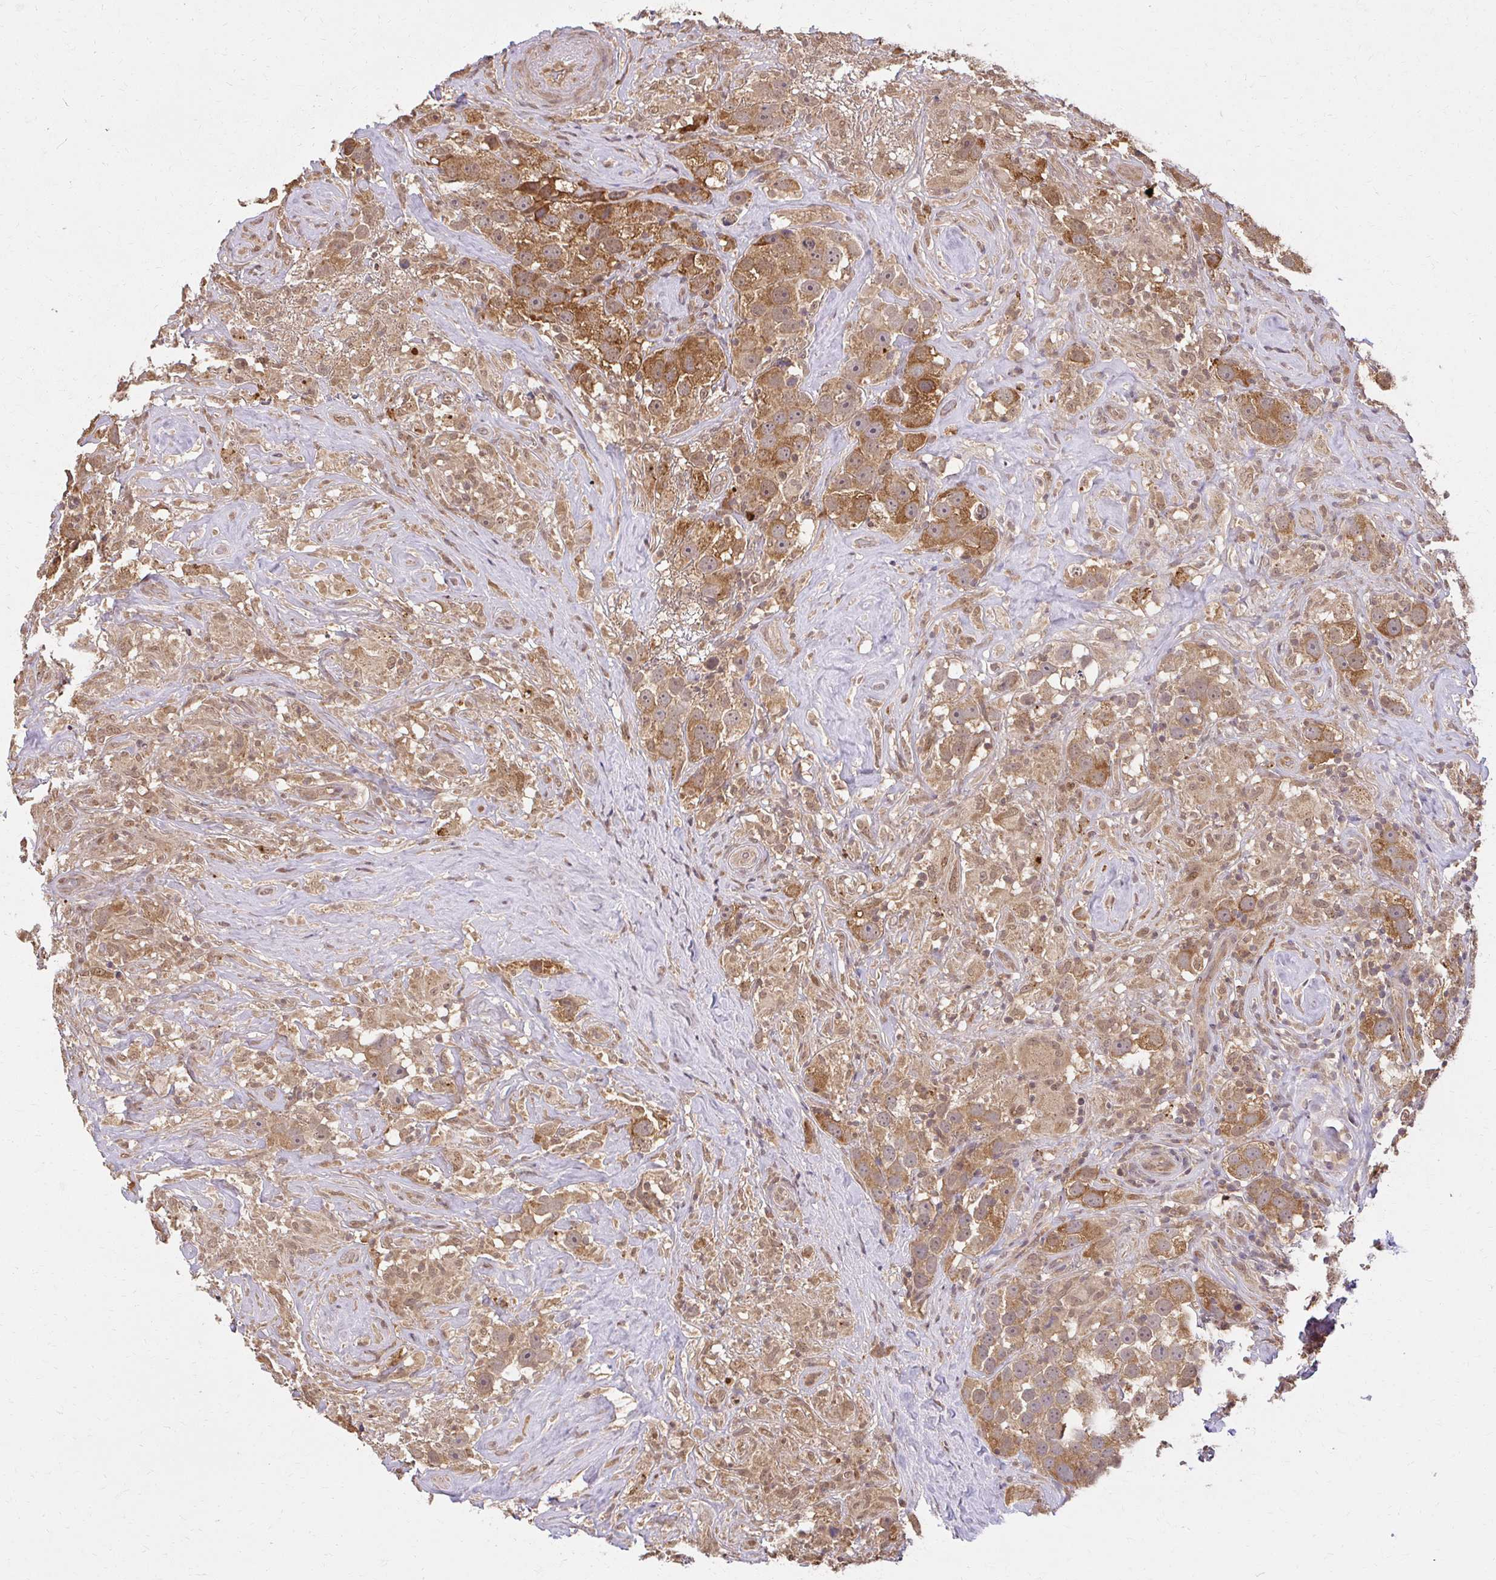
{"staining": {"intensity": "moderate", "quantity": ">75%", "location": "cytoplasmic/membranous"}, "tissue": "testis cancer", "cell_type": "Tumor cells", "image_type": "cancer", "snomed": [{"axis": "morphology", "description": "Seminoma, NOS"}, {"axis": "topography", "description": "Testis"}], "caption": "Immunohistochemical staining of human testis cancer reveals medium levels of moderate cytoplasmic/membranous positivity in about >75% of tumor cells.", "gene": "LARS2", "patient": {"sex": "male", "age": 49}}